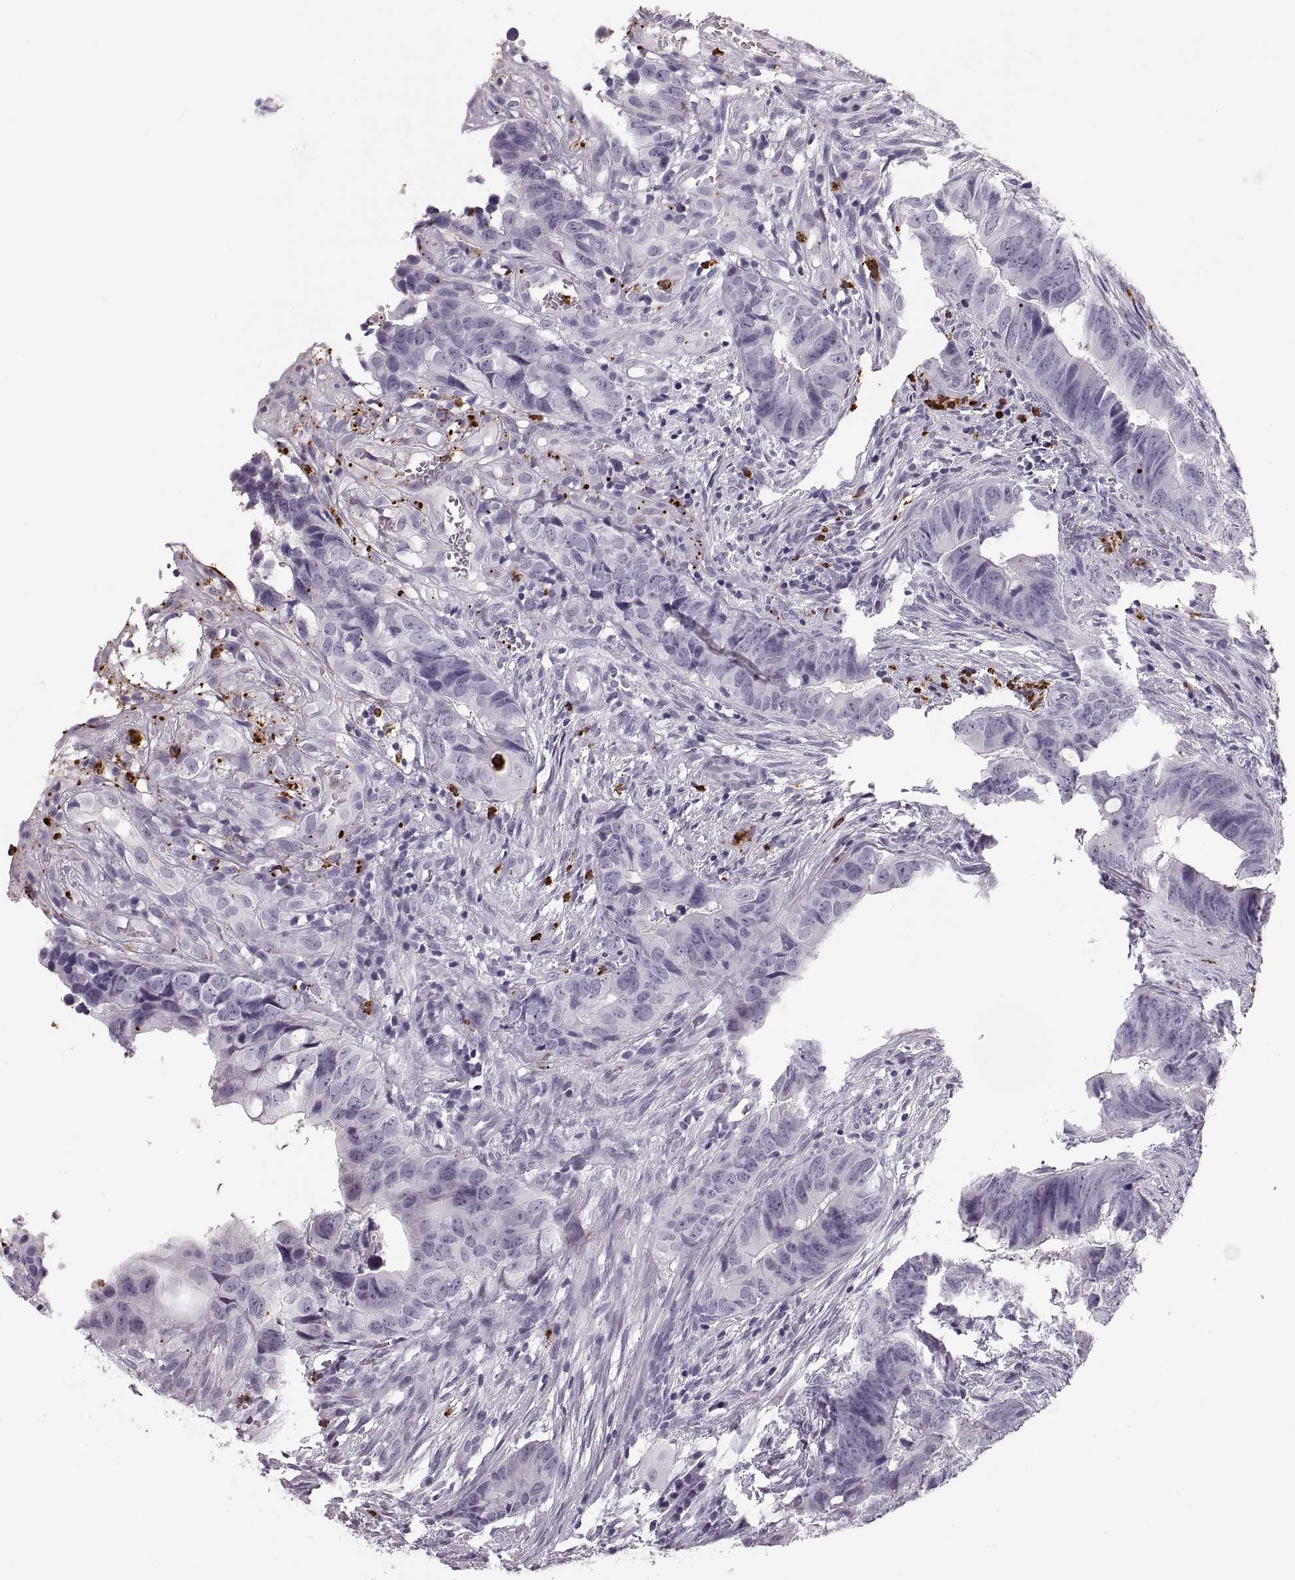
{"staining": {"intensity": "negative", "quantity": "none", "location": "none"}, "tissue": "colorectal cancer", "cell_type": "Tumor cells", "image_type": "cancer", "snomed": [{"axis": "morphology", "description": "Adenocarcinoma, NOS"}, {"axis": "topography", "description": "Colon"}], "caption": "Adenocarcinoma (colorectal) stained for a protein using immunohistochemistry (IHC) reveals no expression tumor cells.", "gene": "MILR1", "patient": {"sex": "female", "age": 82}}